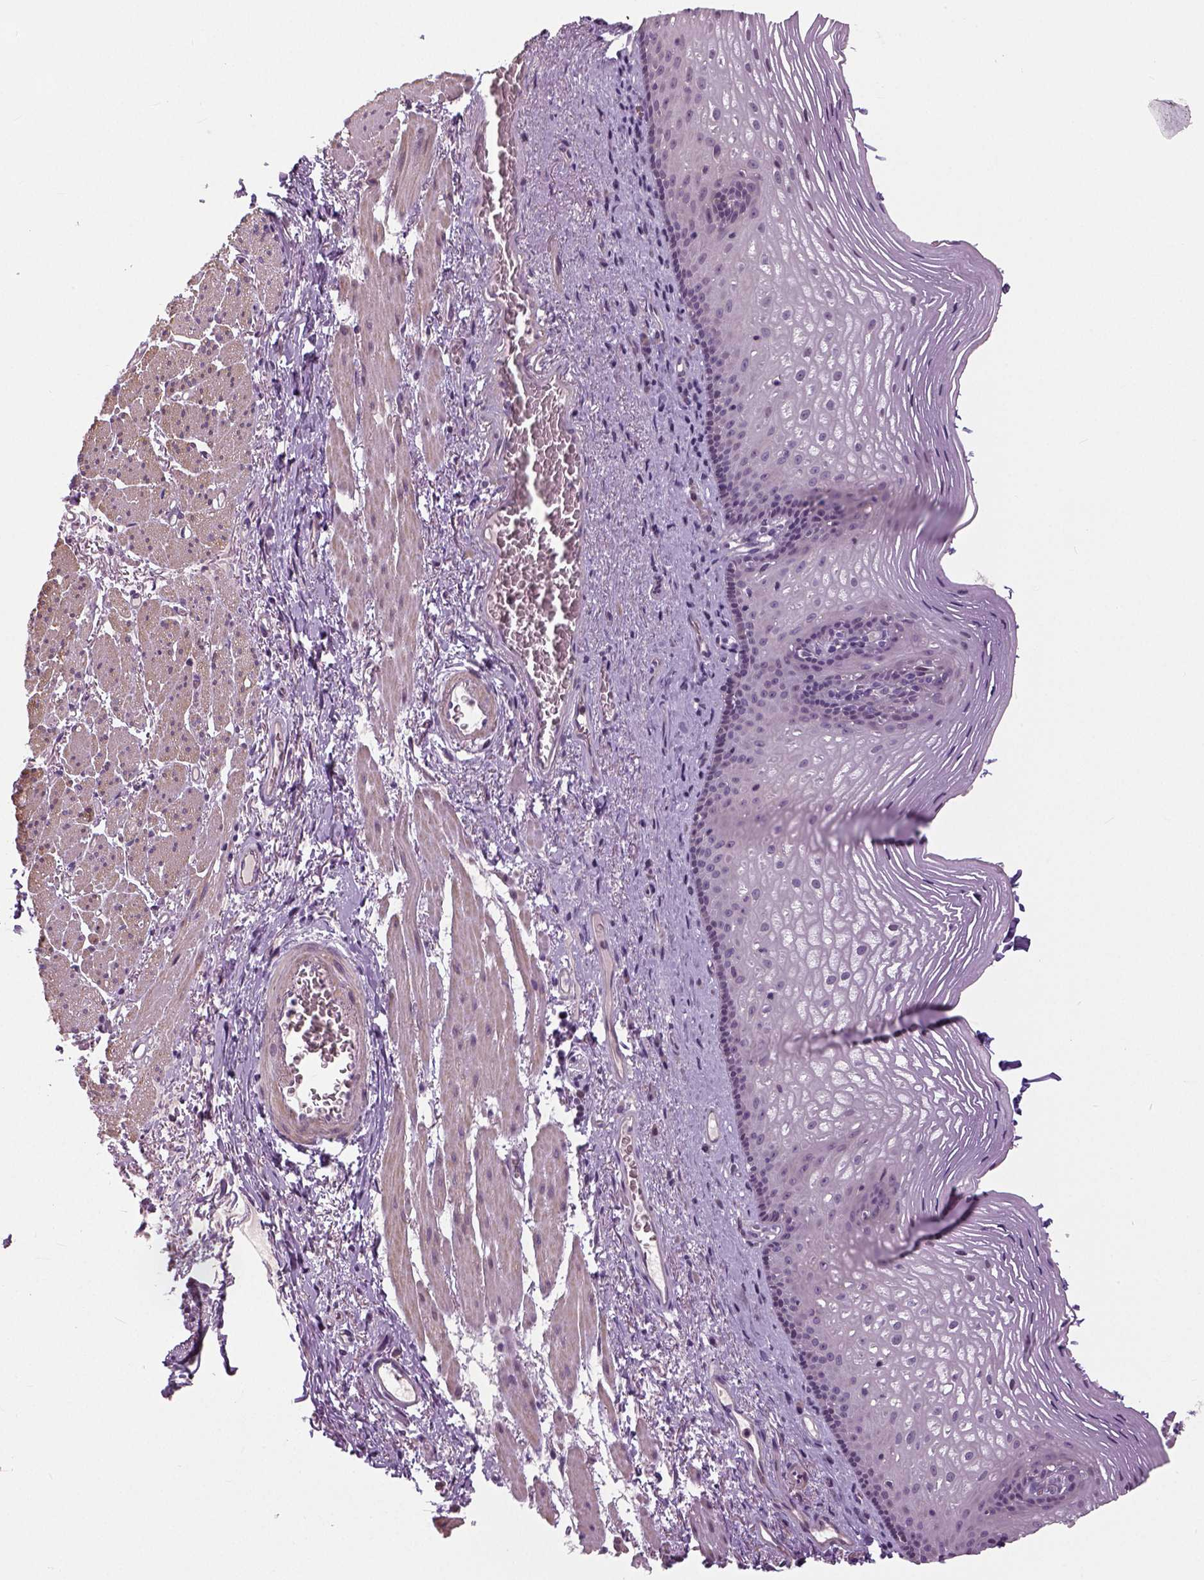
{"staining": {"intensity": "negative", "quantity": "none", "location": "none"}, "tissue": "esophagus", "cell_type": "Squamous epithelial cells", "image_type": "normal", "snomed": [{"axis": "morphology", "description": "Normal tissue, NOS"}, {"axis": "topography", "description": "Esophagus"}], "caption": "Squamous epithelial cells show no significant positivity in unremarkable esophagus.", "gene": "NECAB1", "patient": {"sex": "male", "age": 76}}